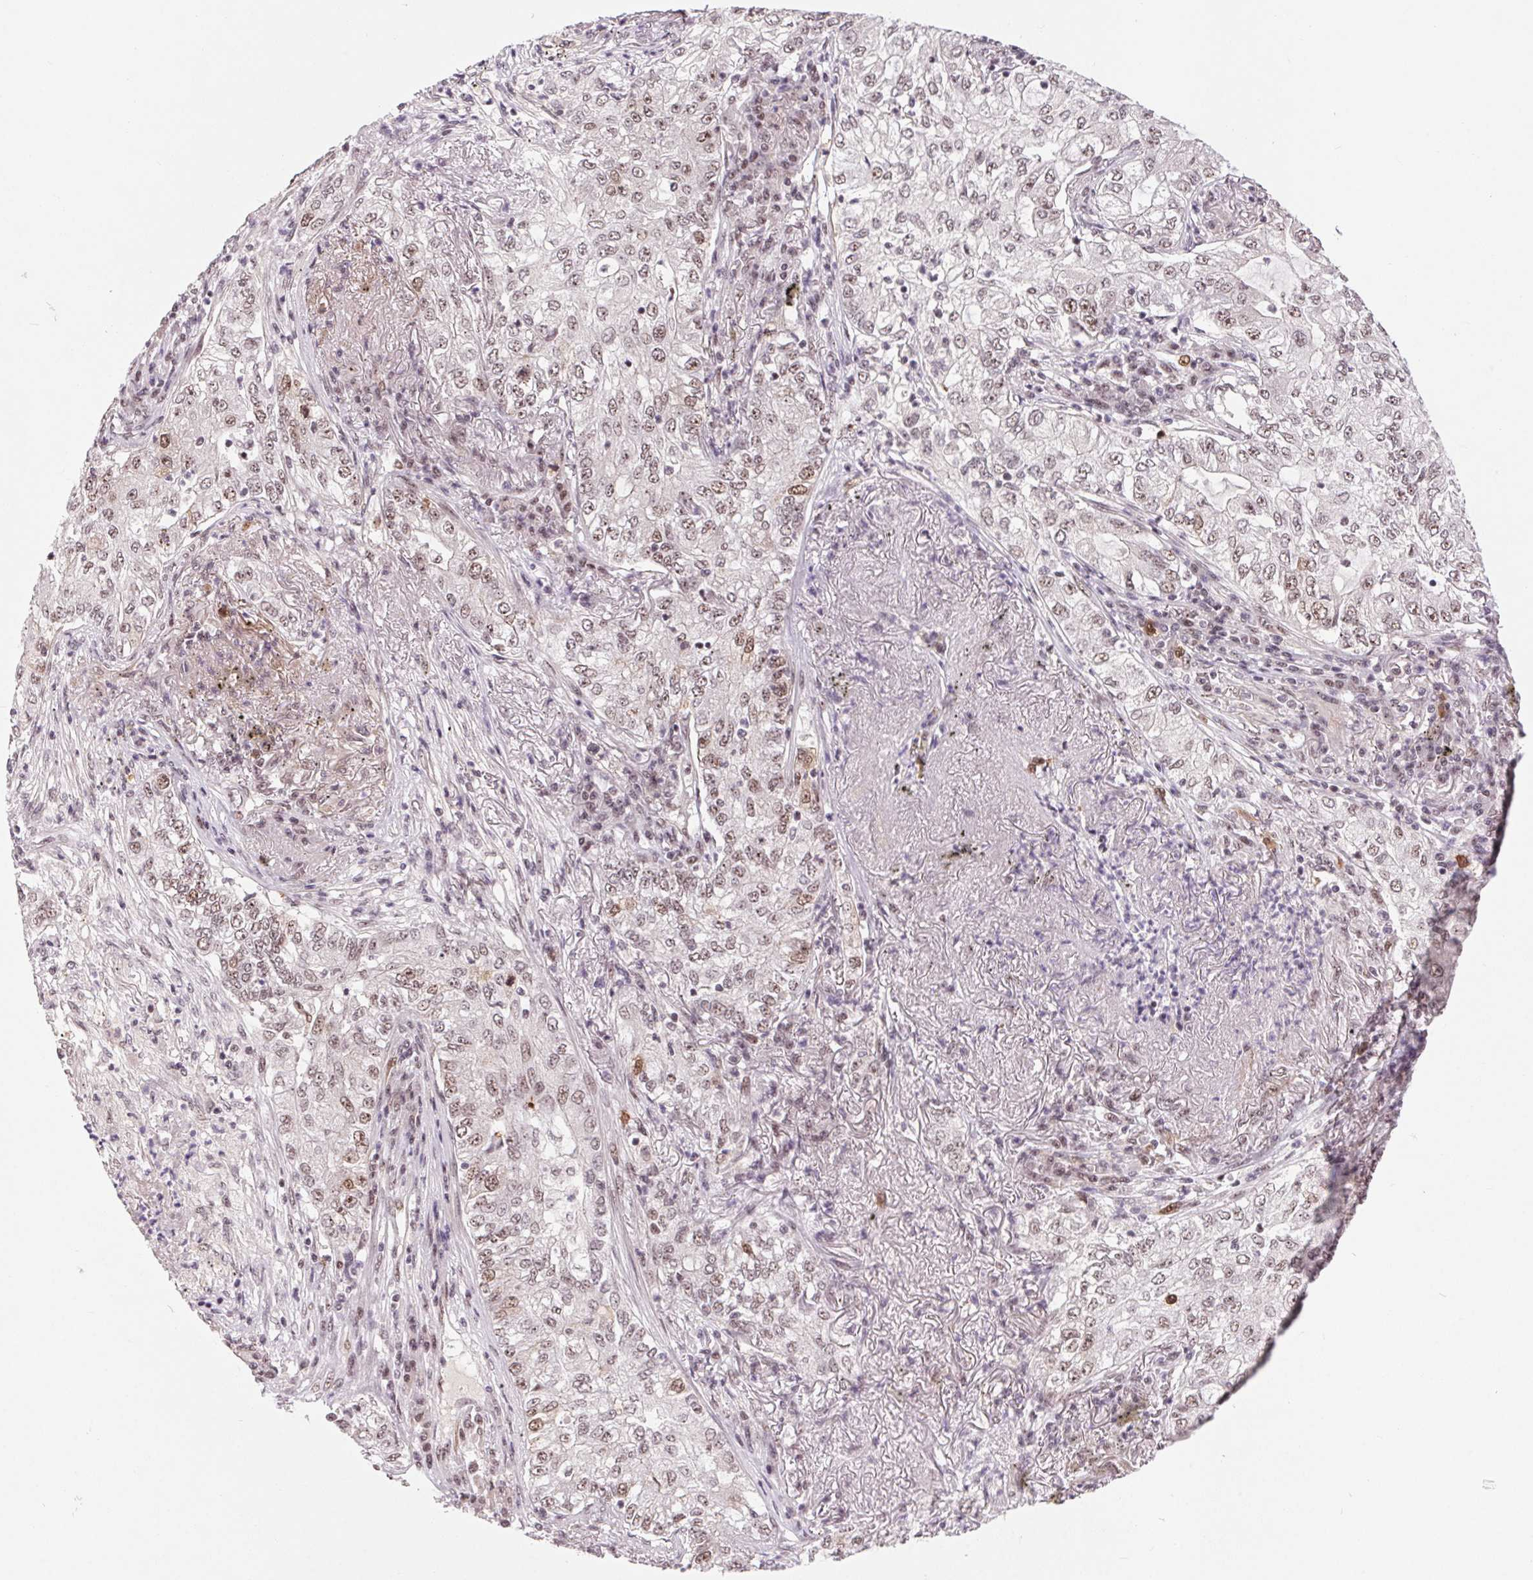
{"staining": {"intensity": "moderate", "quantity": "25%-75%", "location": "nuclear"}, "tissue": "lung cancer", "cell_type": "Tumor cells", "image_type": "cancer", "snomed": [{"axis": "morphology", "description": "Adenocarcinoma, NOS"}, {"axis": "topography", "description": "Lung"}], "caption": "Moderate nuclear positivity is identified in about 25%-75% of tumor cells in lung cancer (adenocarcinoma).", "gene": "CD2BP2", "patient": {"sex": "female", "age": 73}}